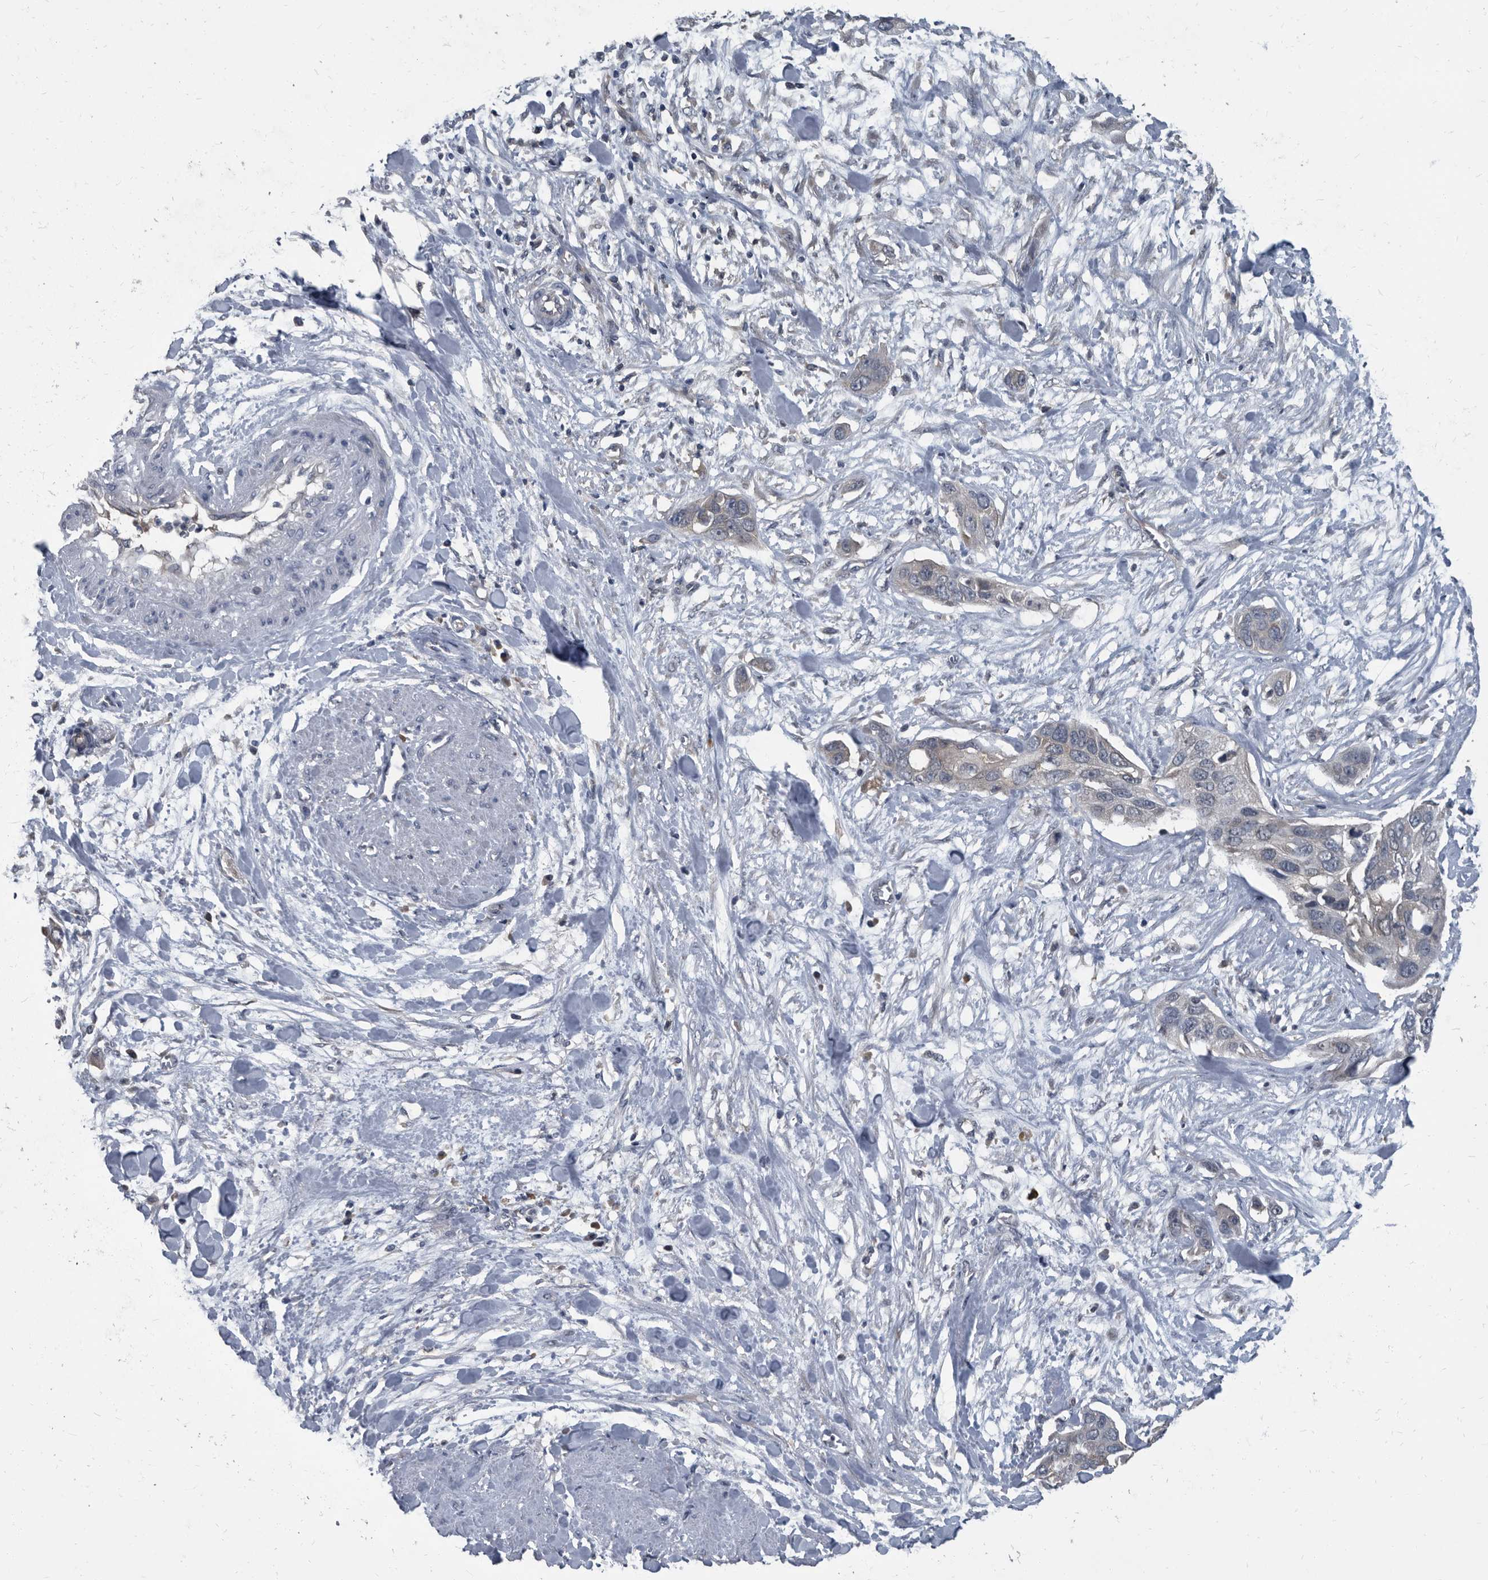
{"staining": {"intensity": "negative", "quantity": "none", "location": "none"}, "tissue": "pancreatic cancer", "cell_type": "Tumor cells", "image_type": "cancer", "snomed": [{"axis": "morphology", "description": "Adenocarcinoma, NOS"}, {"axis": "topography", "description": "Pancreas"}], "caption": "DAB immunohistochemical staining of pancreatic cancer demonstrates no significant staining in tumor cells.", "gene": "CDV3", "patient": {"sex": "female", "age": 60}}